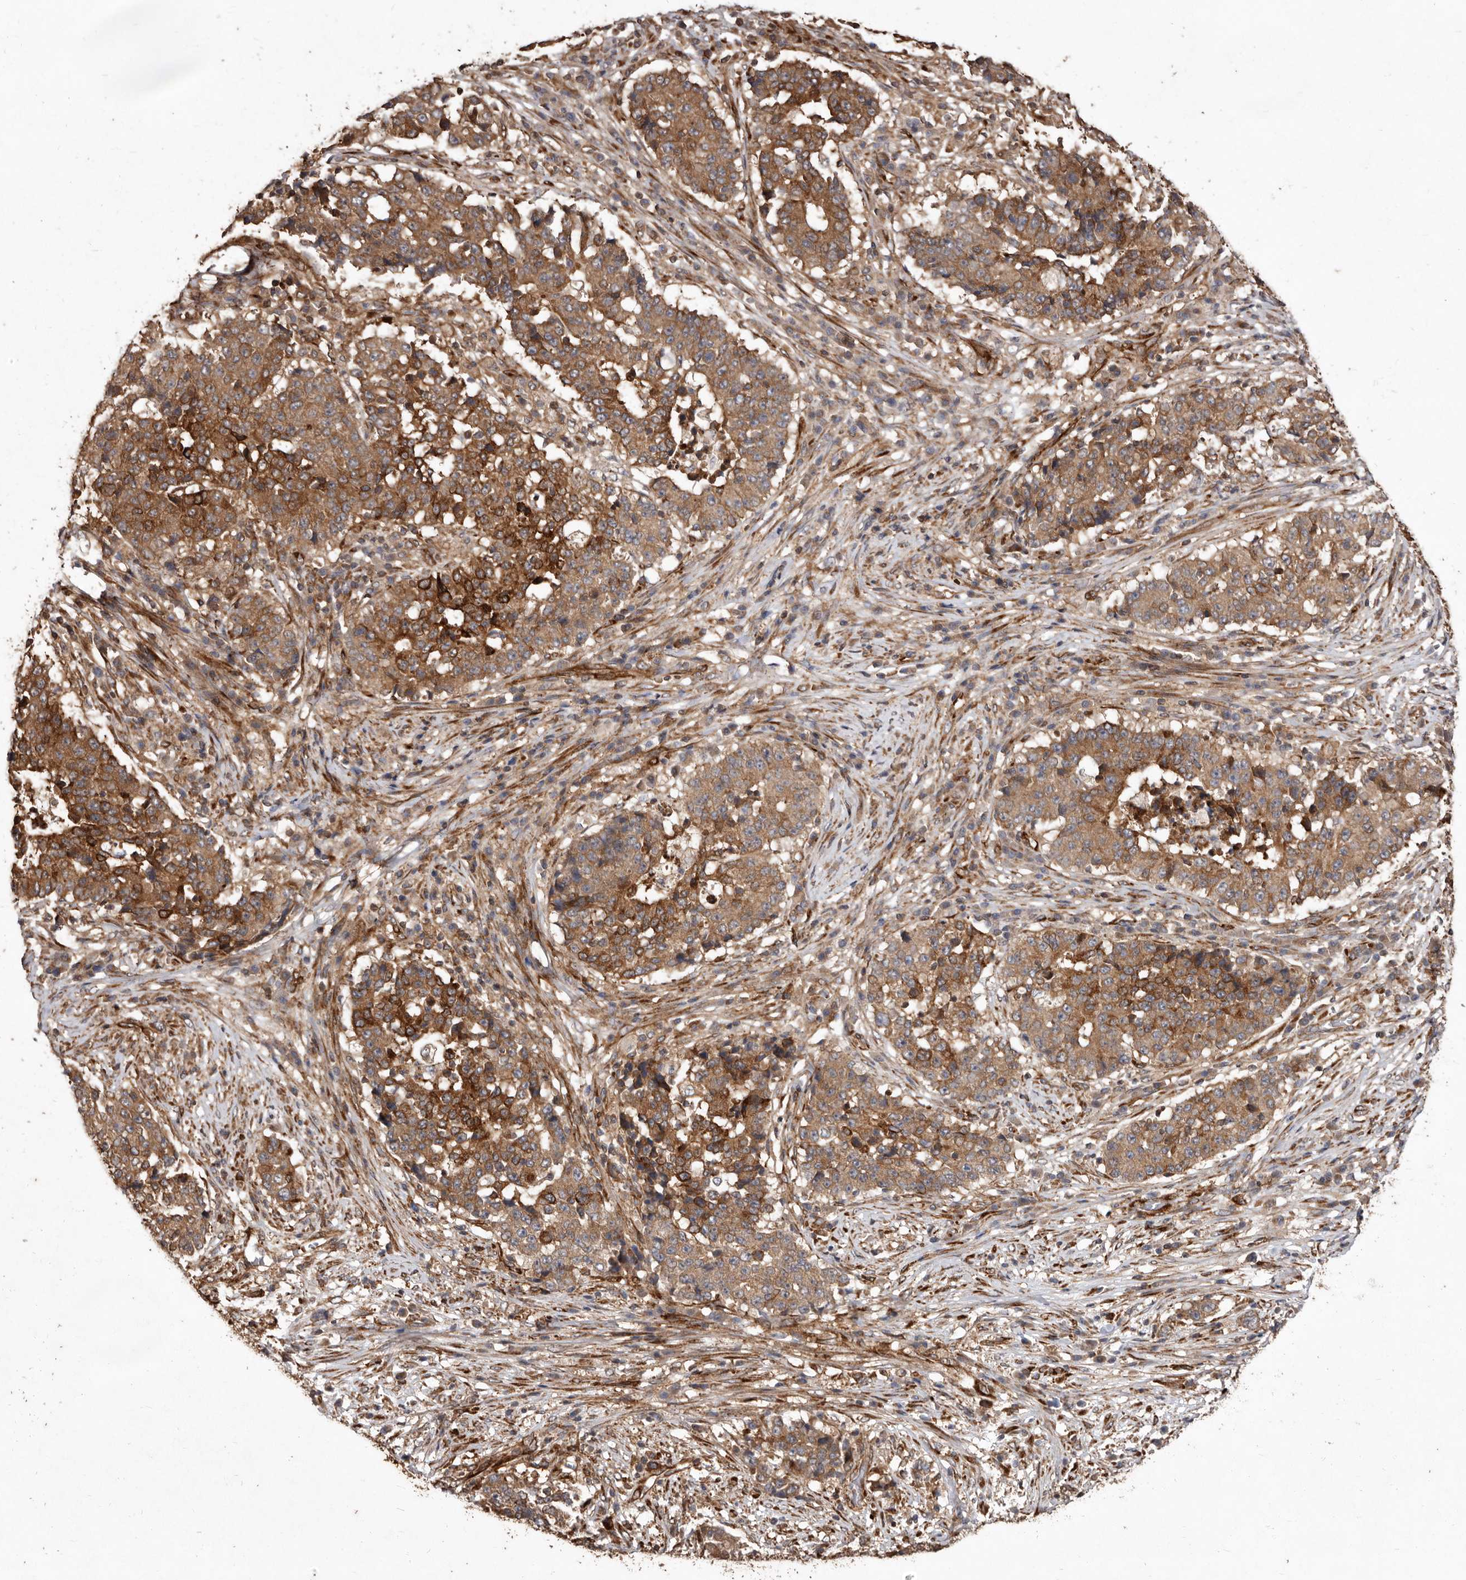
{"staining": {"intensity": "moderate", "quantity": ">75%", "location": "cytoplasmic/membranous"}, "tissue": "stomach cancer", "cell_type": "Tumor cells", "image_type": "cancer", "snomed": [{"axis": "morphology", "description": "Adenocarcinoma, NOS"}, {"axis": "topography", "description": "Stomach"}], "caption": "Stomach cancer stained with IHC displays moderate cytoplasmic/membranous expression in about >75% of tumor cells. (DAB (3,3'-diaminobenzidine) = brown stain, brightfield microscopy at high magnification).", "gene": "FLAD1", "patient": {"sex": "male", "age": 59}}